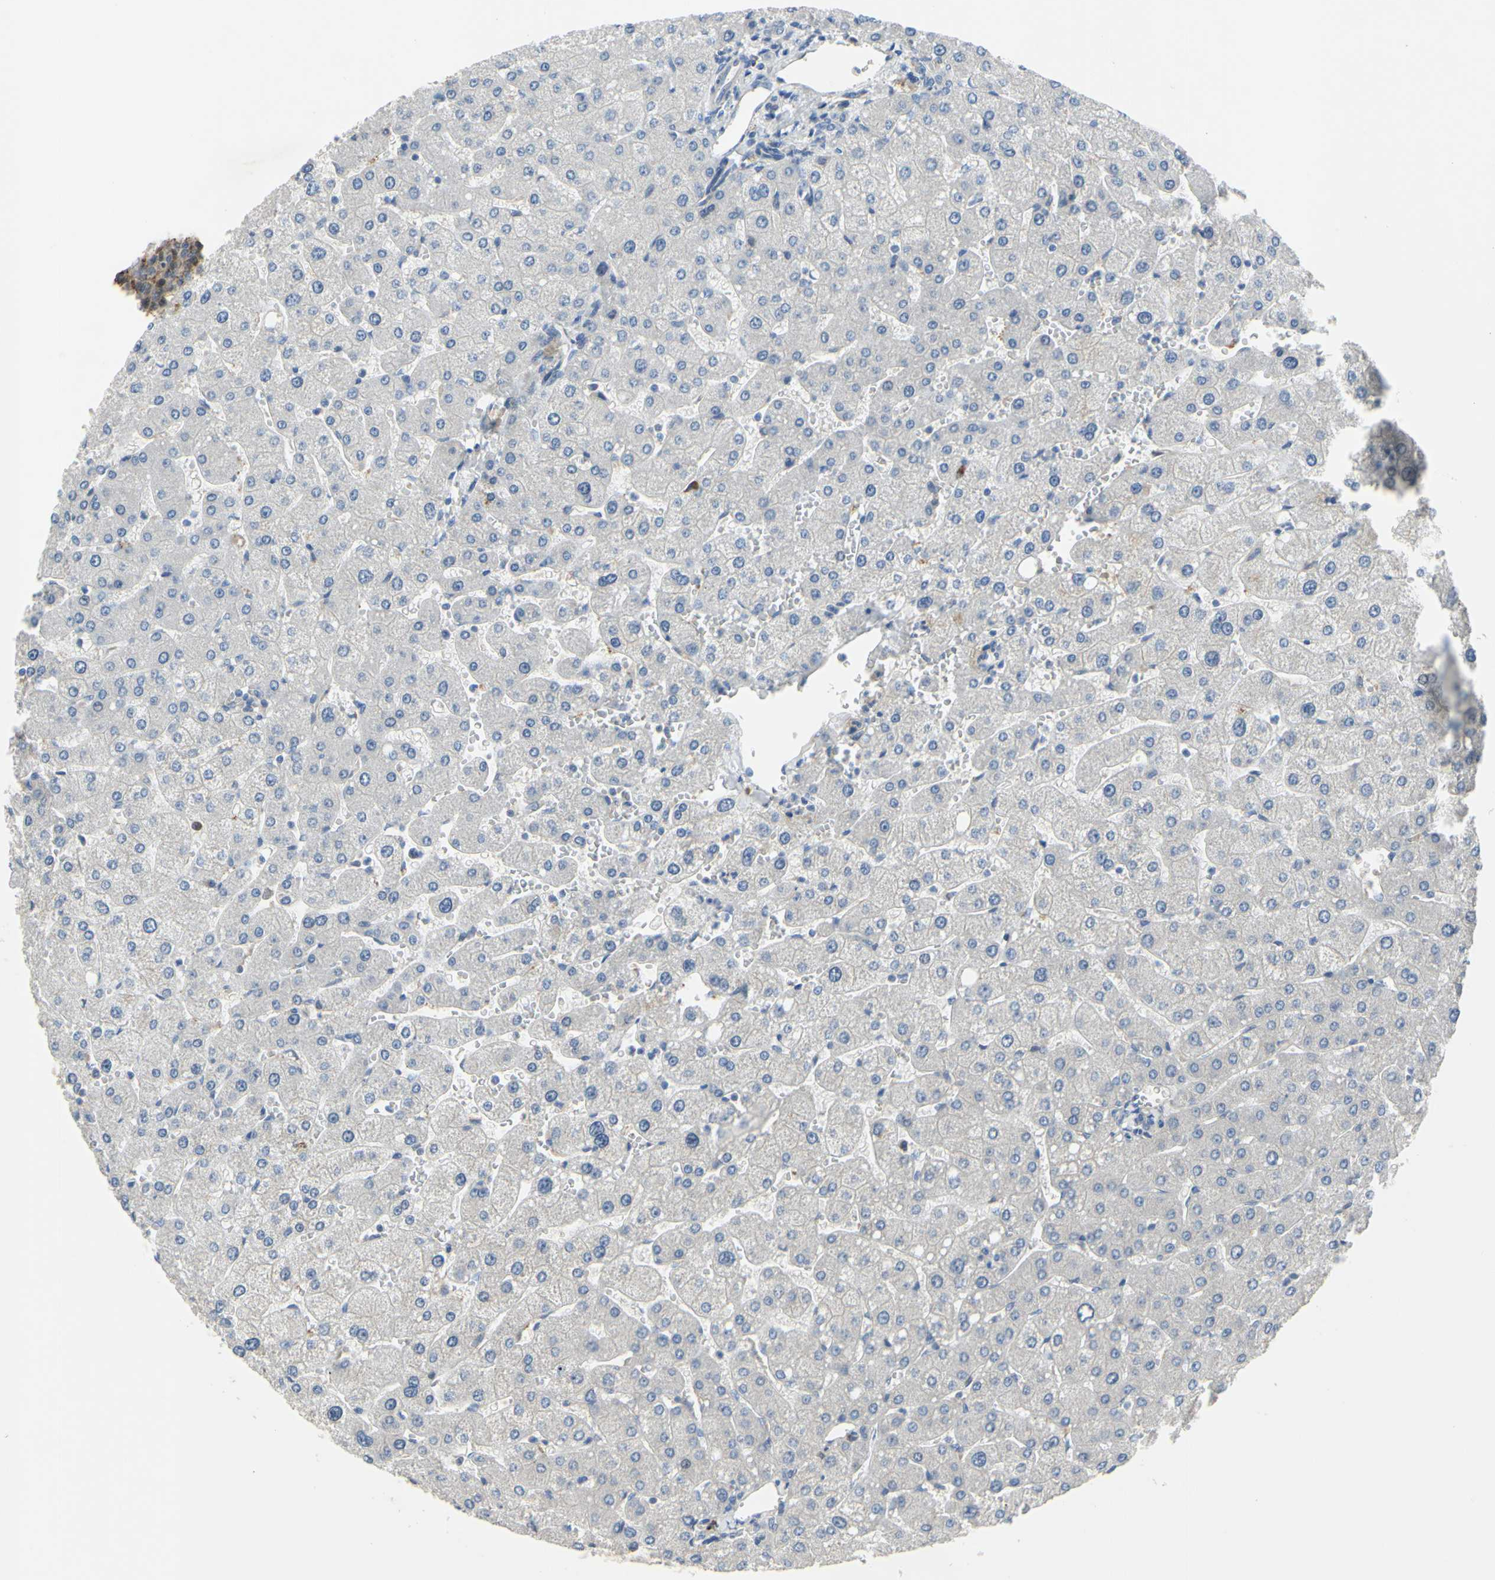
{"staining": {"intensity": "negative", "quantity": "none", "location": "none"}, "tissue": "liver", "cell_type": "Cholangiocytes", "image_type": "normal", "snomed": [{"axis": "morphology", "description": "Normal tissue, NOS"}, {"axis": "topography", "description": "Liver"}], "caption": "IHC micrograph of unremarkable liver stained for a protein (brown), which displays no staining in cholangiocytes. (Stains: DAB (3,3'-diaminobenzidine) immunohistochemistry with hematoxylin counter stain, Microscopy: brightfield microscopy at high magnification).", "gene": "LHX9", "patient": {"sex": "male", "age": 55}}